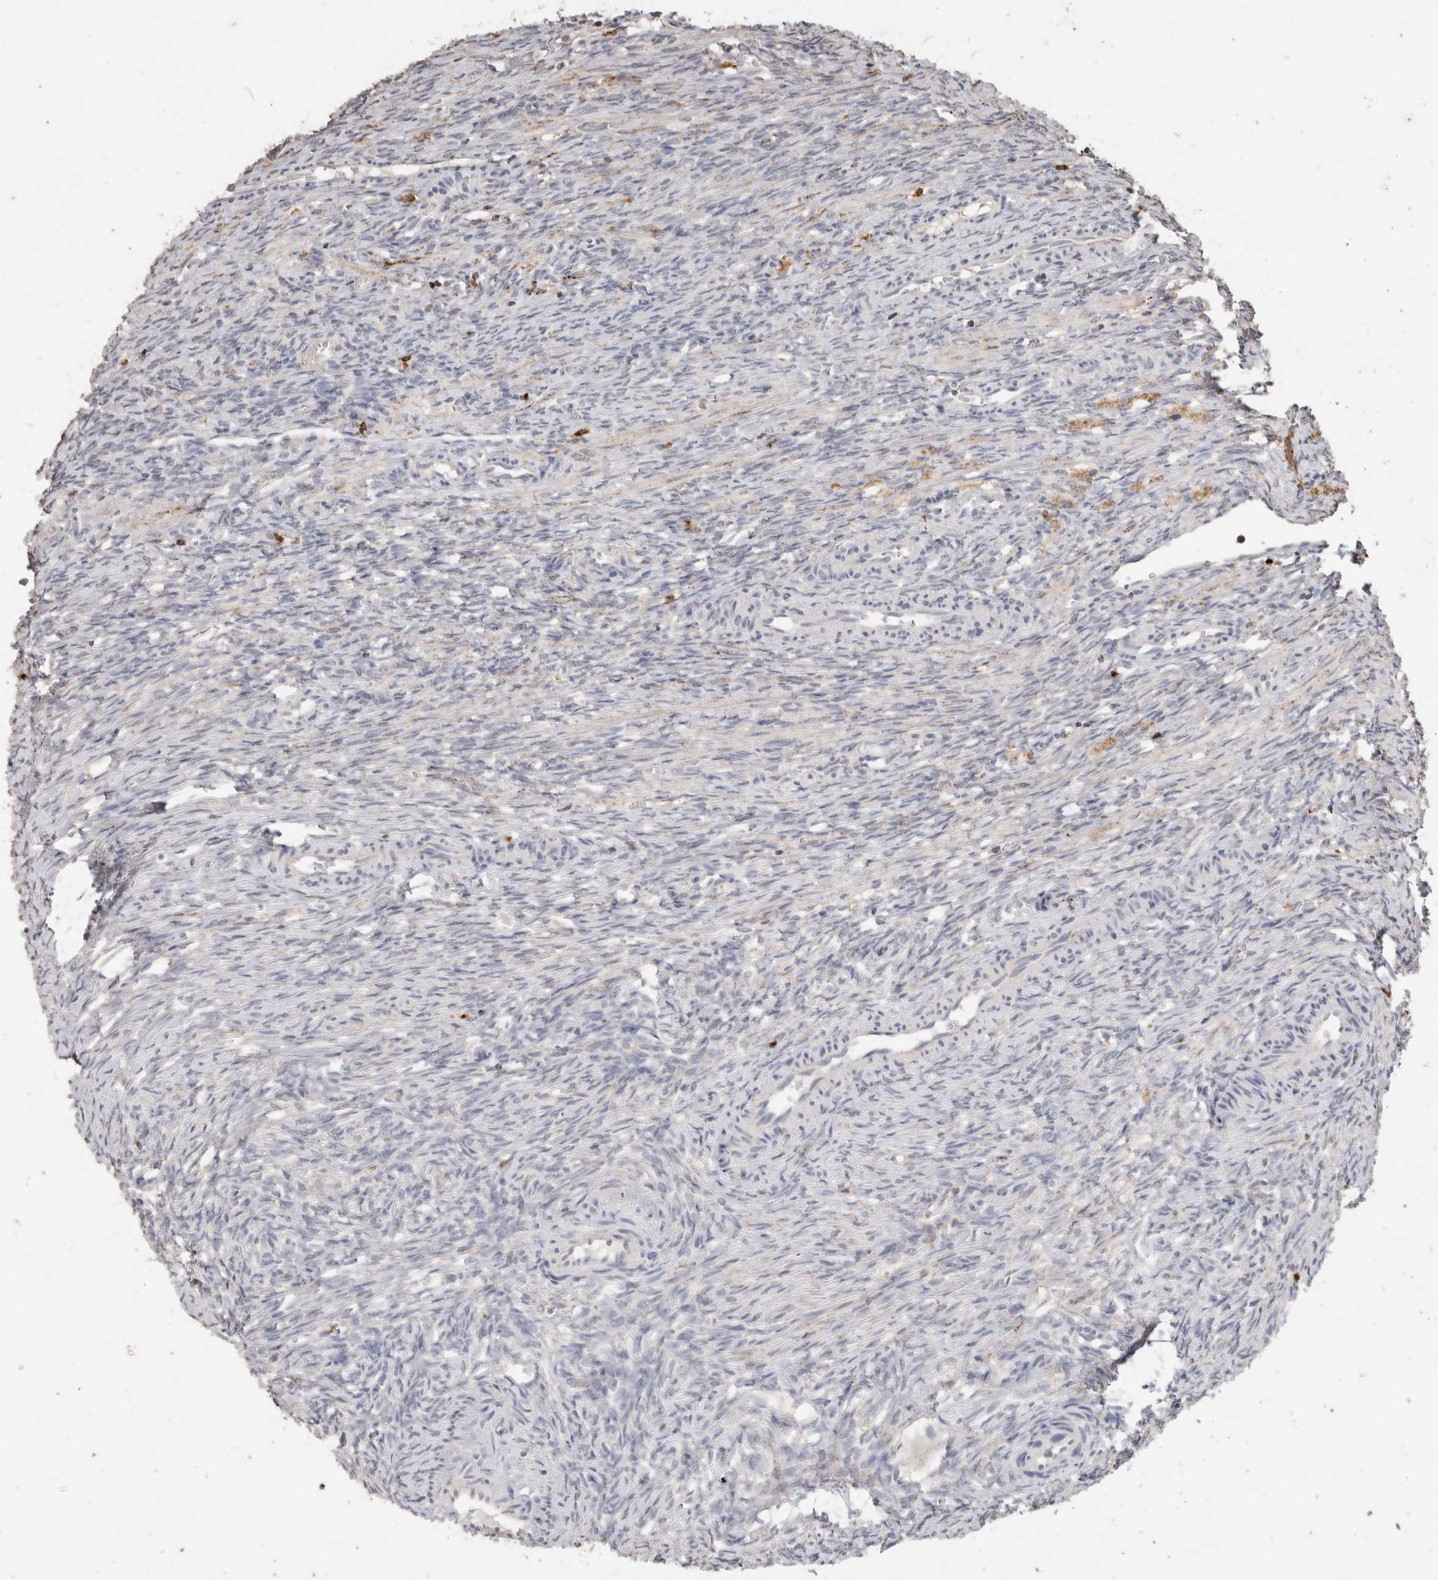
{"staining": {"intensity": "negative", "quantity": "none", "location": "none"}, "tissue": "ovary", "cell_type": "Follicle cells", "image_type": "normal", "snomed": [{"axis": "morphology", "description": "Normal tissue, NOS"}, {"axis": "topography", "description": "Ovary"}], "caption": "Immunohistochemistry (IHC) of benign human ovary displays no positivity in follicle cells. The staining is performed using DAB (3,3'-diaminobenzidine) brown chromogen with nuclei counter-stained in using hematoxylin.", "gene": "ARSA", "patient": {"sex": "female", "age": 41}}